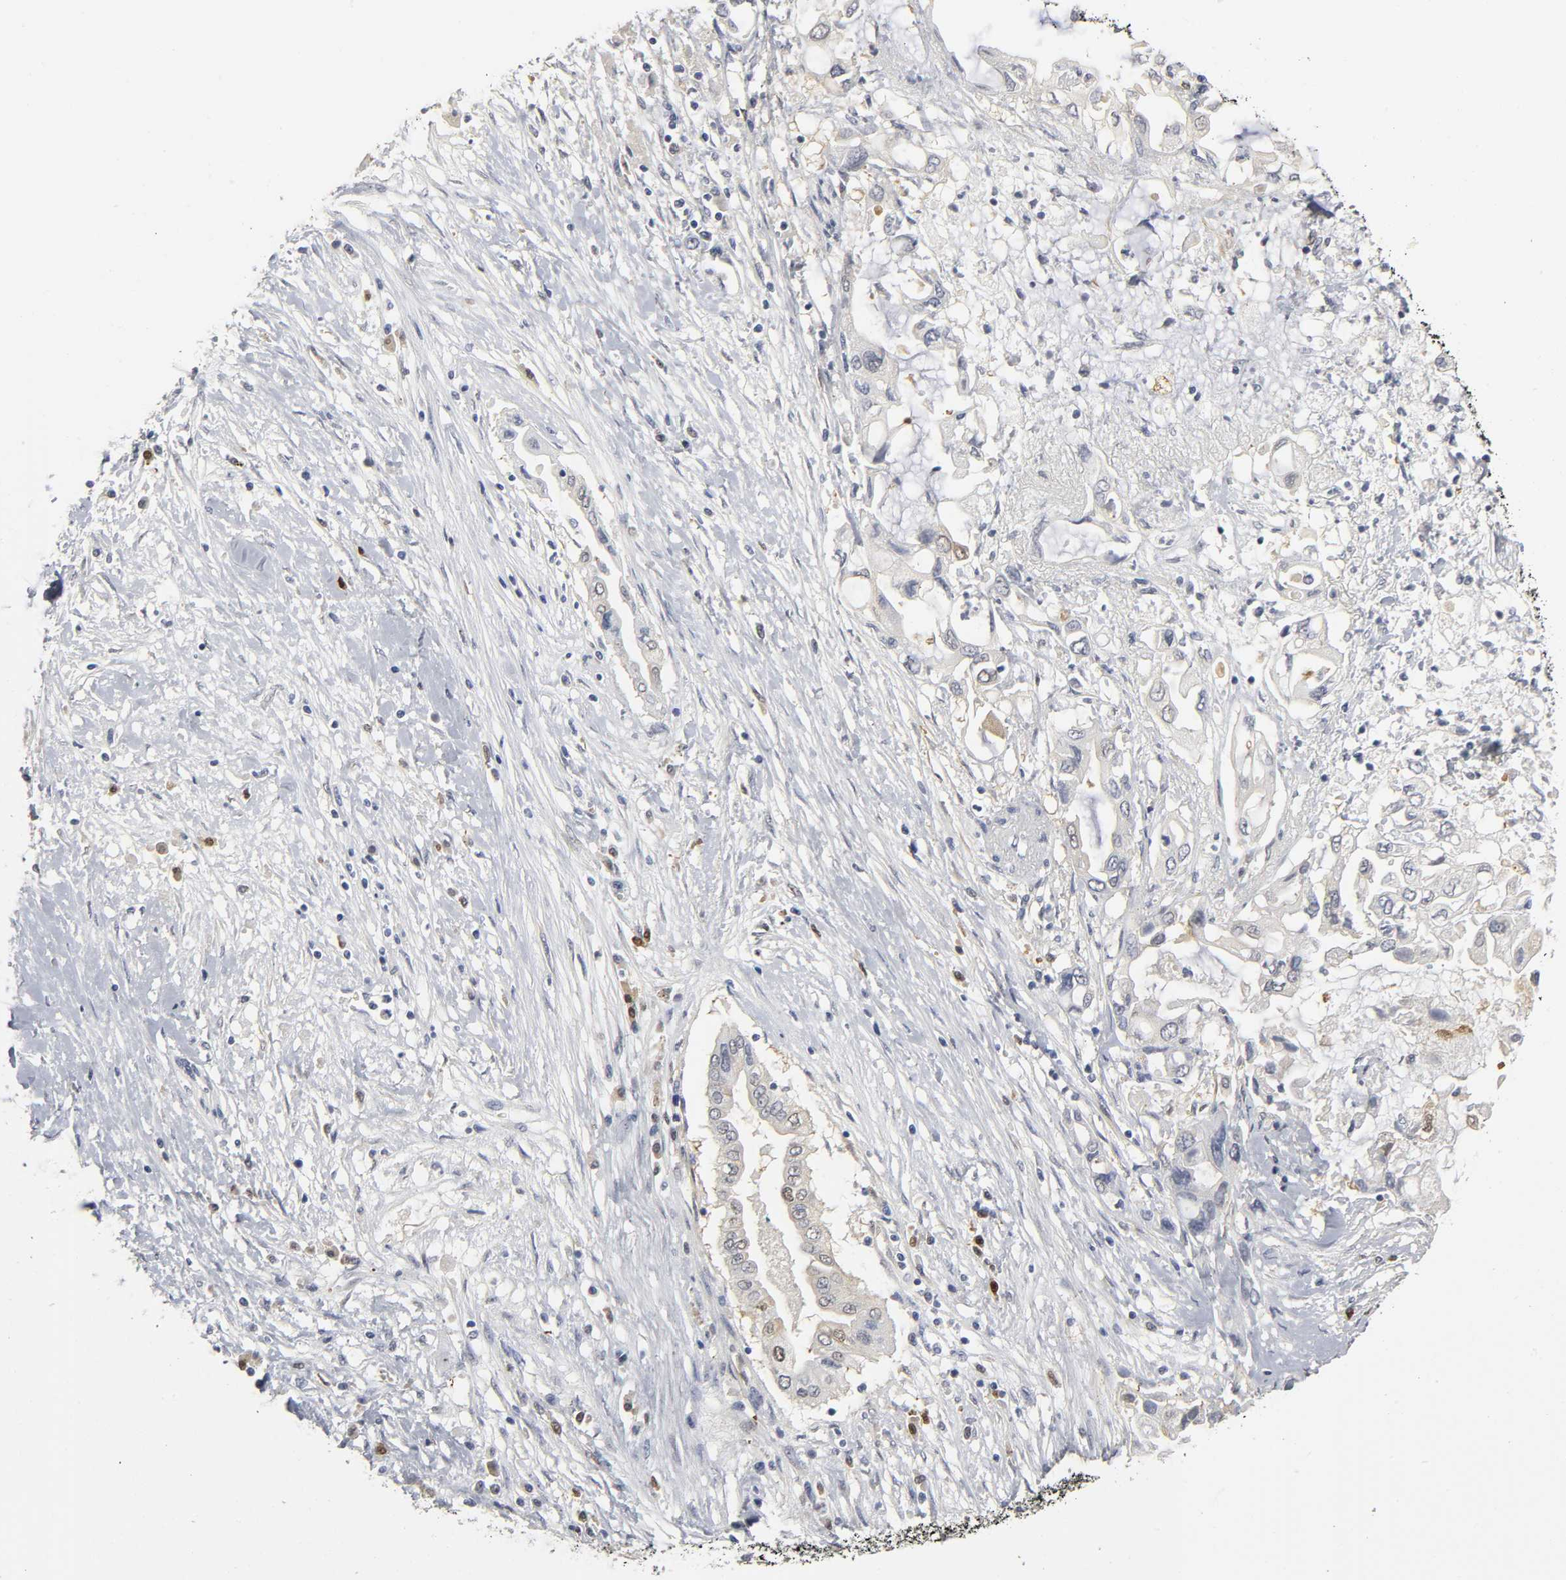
{"staining": {"intensity": "negative", "quantity": "none", "location": "none"}, "tissue": "pancreatic cancer", "cell_type": "Tumor cells", "image_type": "cancer", "snomed": [{"axis": "morphology", "description": "Adenocarcinoma, NOS"}, {"axis": "topography", "description": "Pancreas"}], "caption": "Immunohistochemistry (IHC) photomicrograph of human adenocarcinoma (pancreatic) stained for a protein (brown), which shows no expression in tumor cells.", "gene": "PDLIM3", "patient": {"sex": "female", "age": 57}}